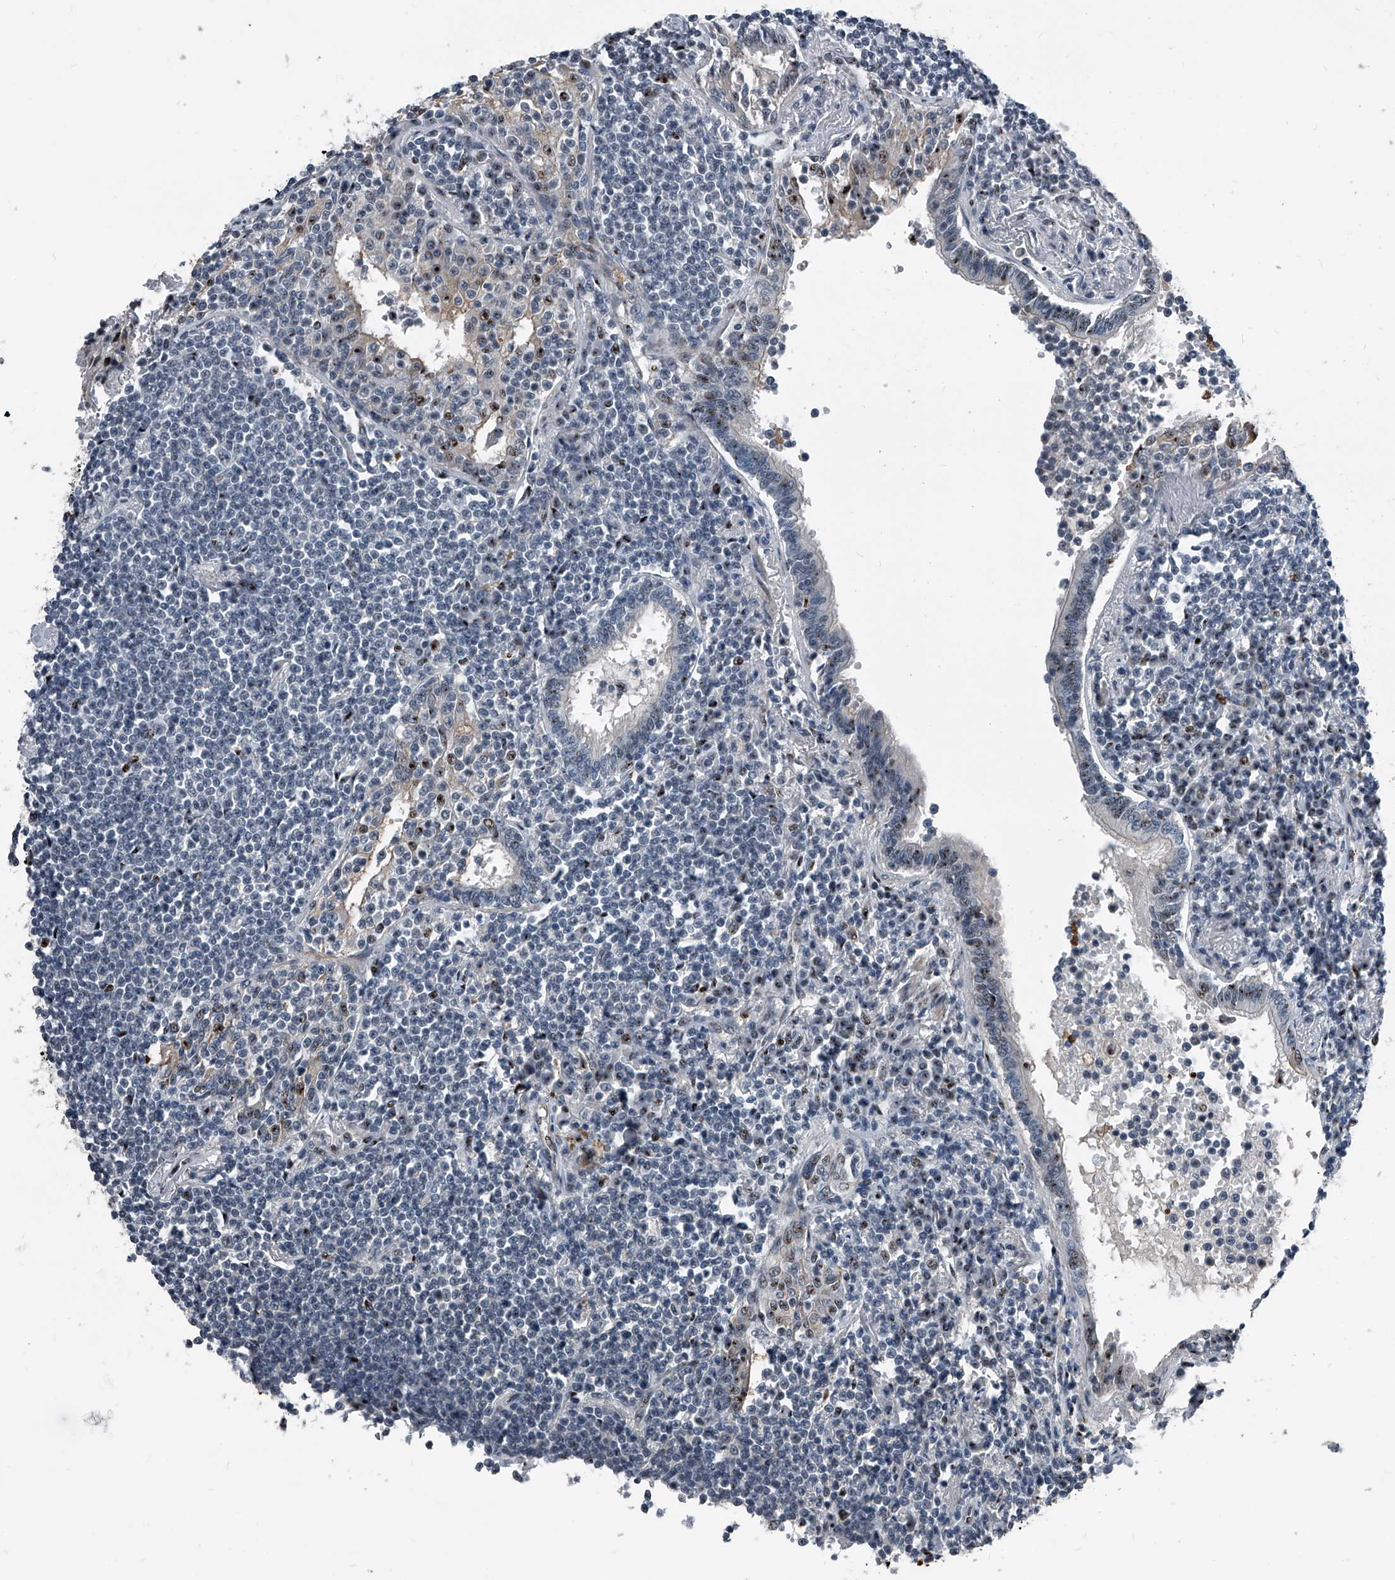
{"staining": {"intensity": "negative", "quantity": "none", "location": "none"}, "tissue": "lymphoma", "cell_type": "Tumor cells", "image_type": "cancer", "snomed": [{"axis": "morphology", "description": "Malignant lymphoma, non-Hodgkin's type, Low grade"}, {"axis": "topography", "description": "Lung"}], "caption": "Tumor cells are negative for protein expression in human lymphoma.", "gene": "MEN1", "patient": {"sex": "female", "age": 71}}